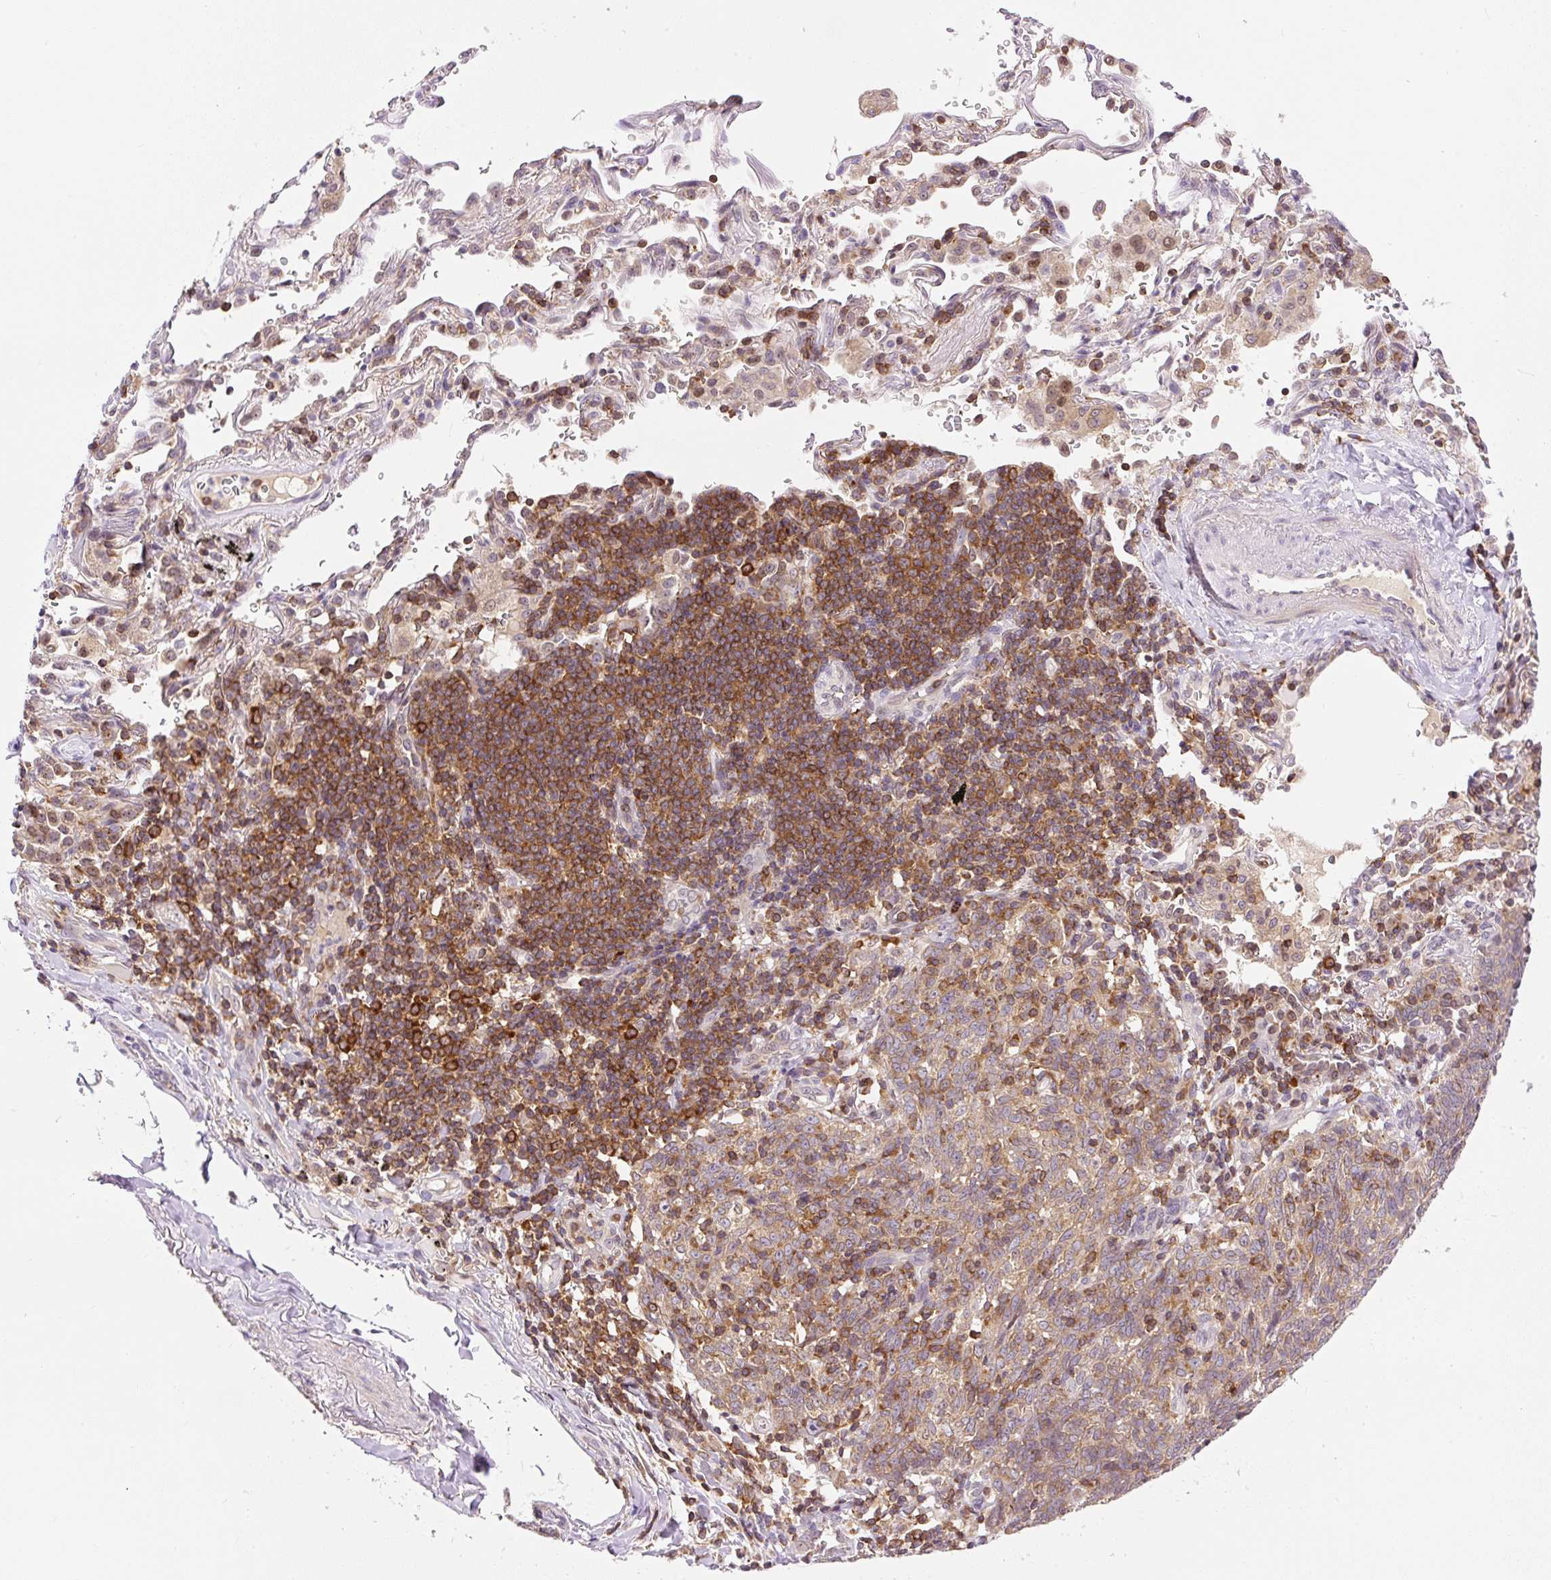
{"staining": {"intensity": "weak", "quantity": ">75%", "location": "cytoplasmic/membranous"}, "tissue": "lung cancer", "cell_type": "Tumor cells", "image_type": "cancer", "snomed": [{"axis": "morphology", "description": "Squamous cell carcinoma, NOS"}, {"axis": "topography", "description": "Lung"}], "caption": "Squamous cell carcinoma (lung) stained for a protein (brown) exhibits weak cytoplasmic/membranous positive positivity in approximately >75% of tumor cells.", "gene": "CARD11", "patient": {"sex": "female", "age": 72}}